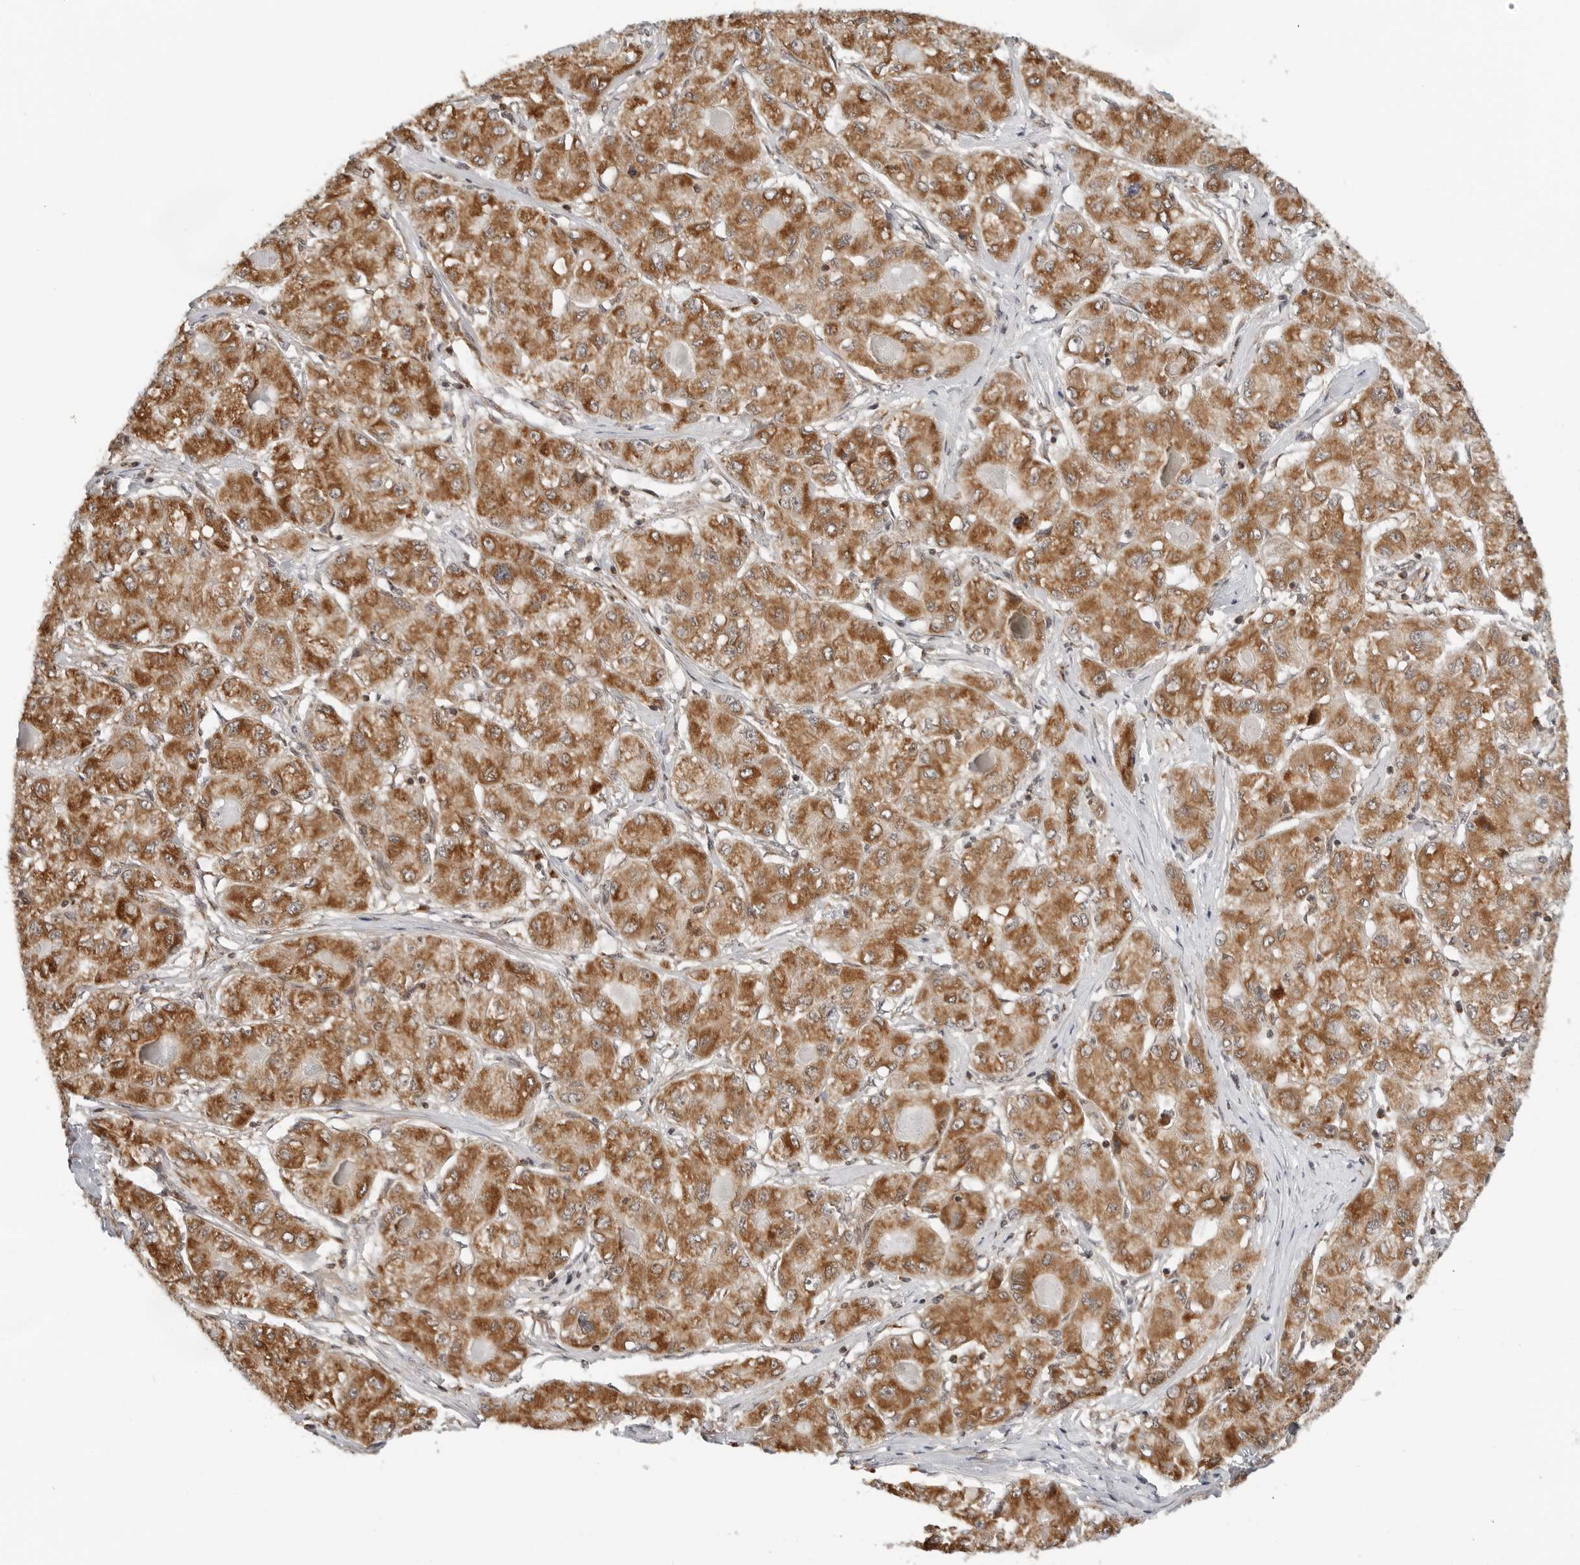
{"staining": {"intensity": "moderate", "quantity": ">75%", "location": "cytoplasmic/membranous"}, "tissue": "liver cancer", "cell_type": "Tumor cells", "image_type": "cancer", "snomed": [{"axis": "morphology", "description": "Carcinoma, Hepatocellular, NOS"}, {"axis": "topography", "description": "Liver"}], "caption": "Hepatocellular carcinoma (liver) stained with a protein marker shows moderate staining in tumor cells.", "gene": "POLR3GL", "patient": {"sex": "male", "age": 80}}